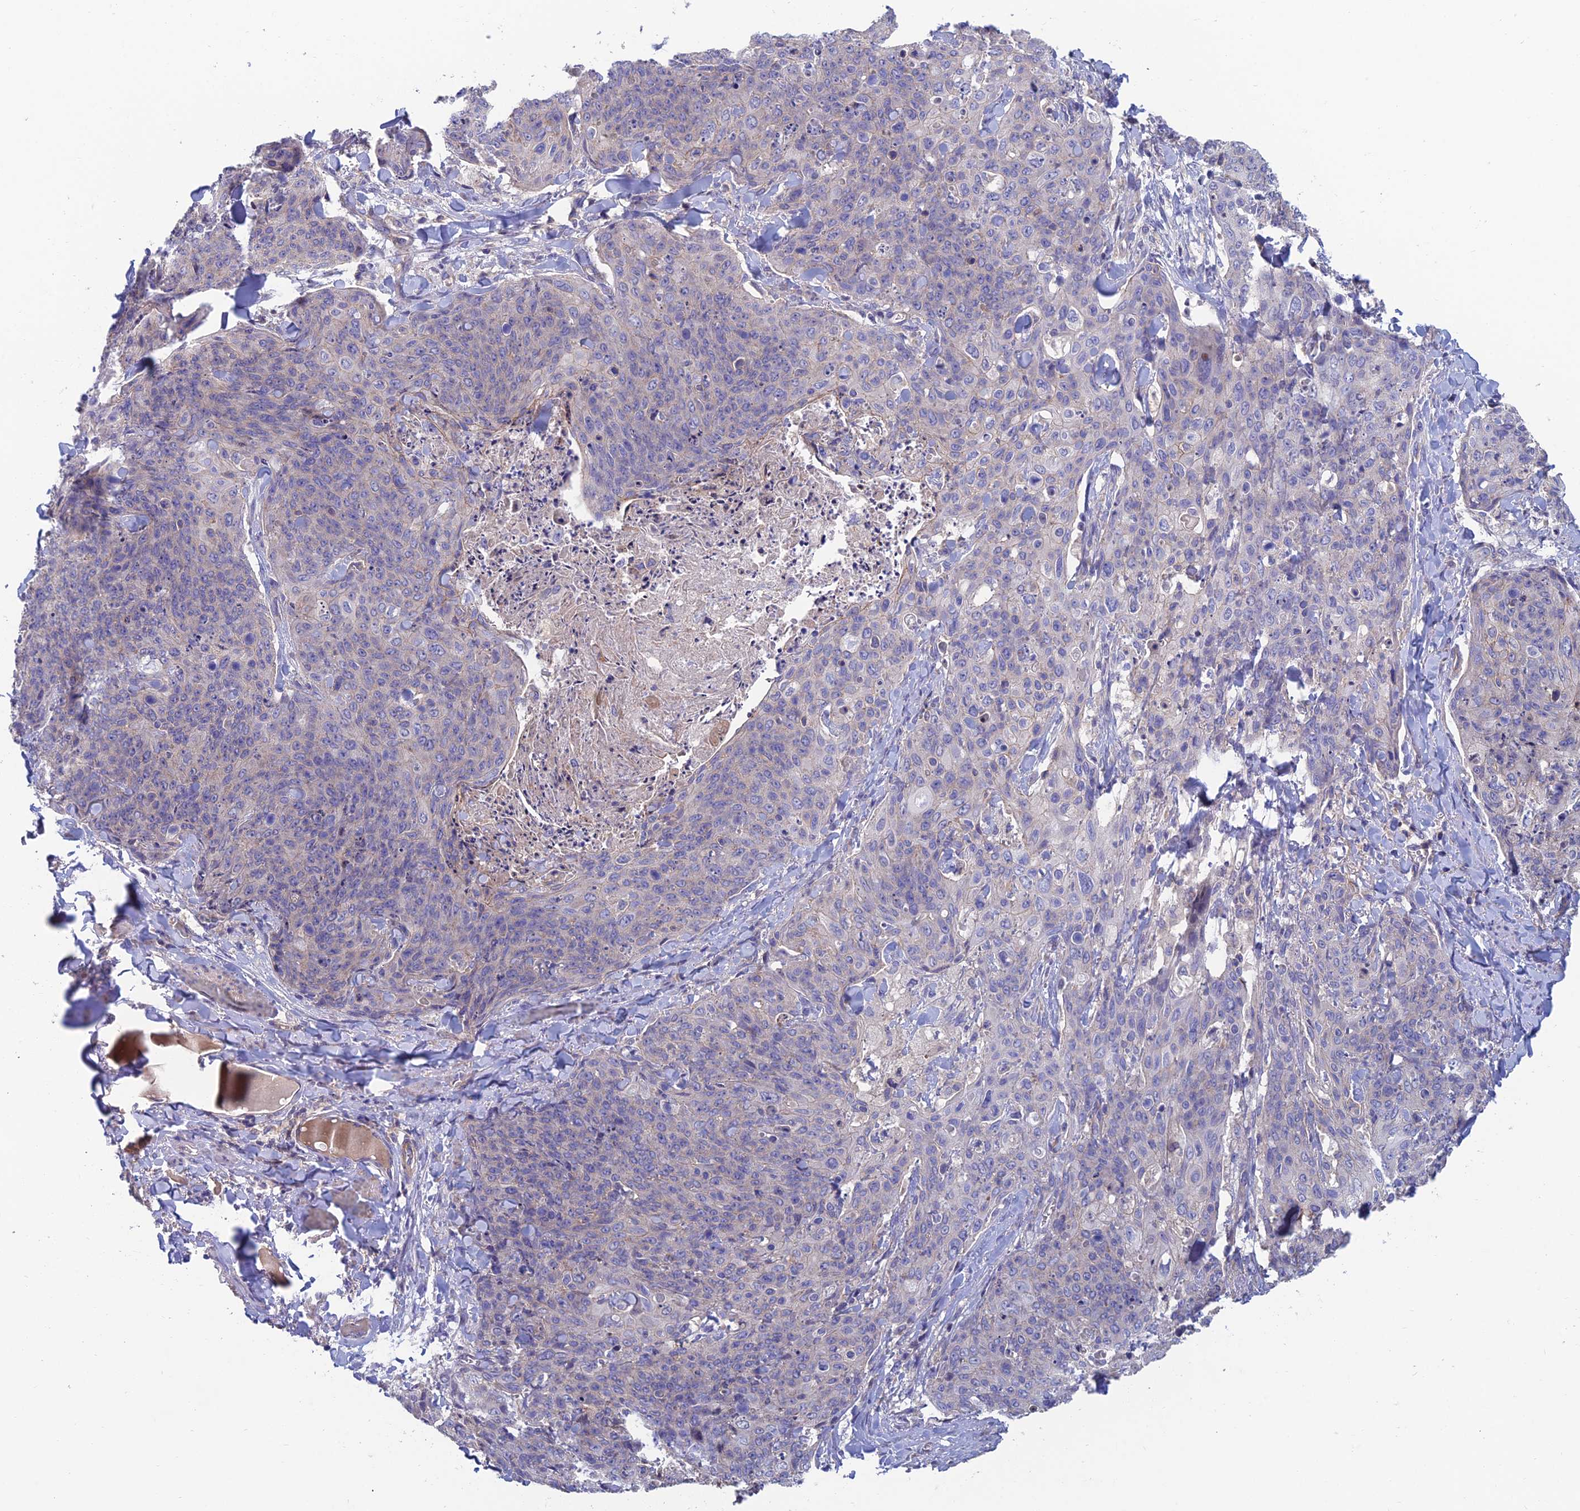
{"staining": {"intensity": "negative", "quantity": "none", "location": "none"}, "tissue": "skin cancer", "cell_type": "Tumor cells", "image_type": "cancer", "snomed": [{"axis": "morphology", "description": "Squamous cell carcinoma, NOS"}, {"axis": "topography", "description": "Skin"}, {"axis": "topography", "description": "Vulva"}], "caption": "High power microscopy photomicrograph of an immunohistochemistry micrograph of skin cancer (squamous cell carcinoma), revealing no significant positivity in tumor cells. (DAB (3,3'-diaminobenzidine) immunohistochemistry visualized using brightfield microscopy, high magnification).", "gene": "USP37", "patient": {"sex": "female", "age": 85}}